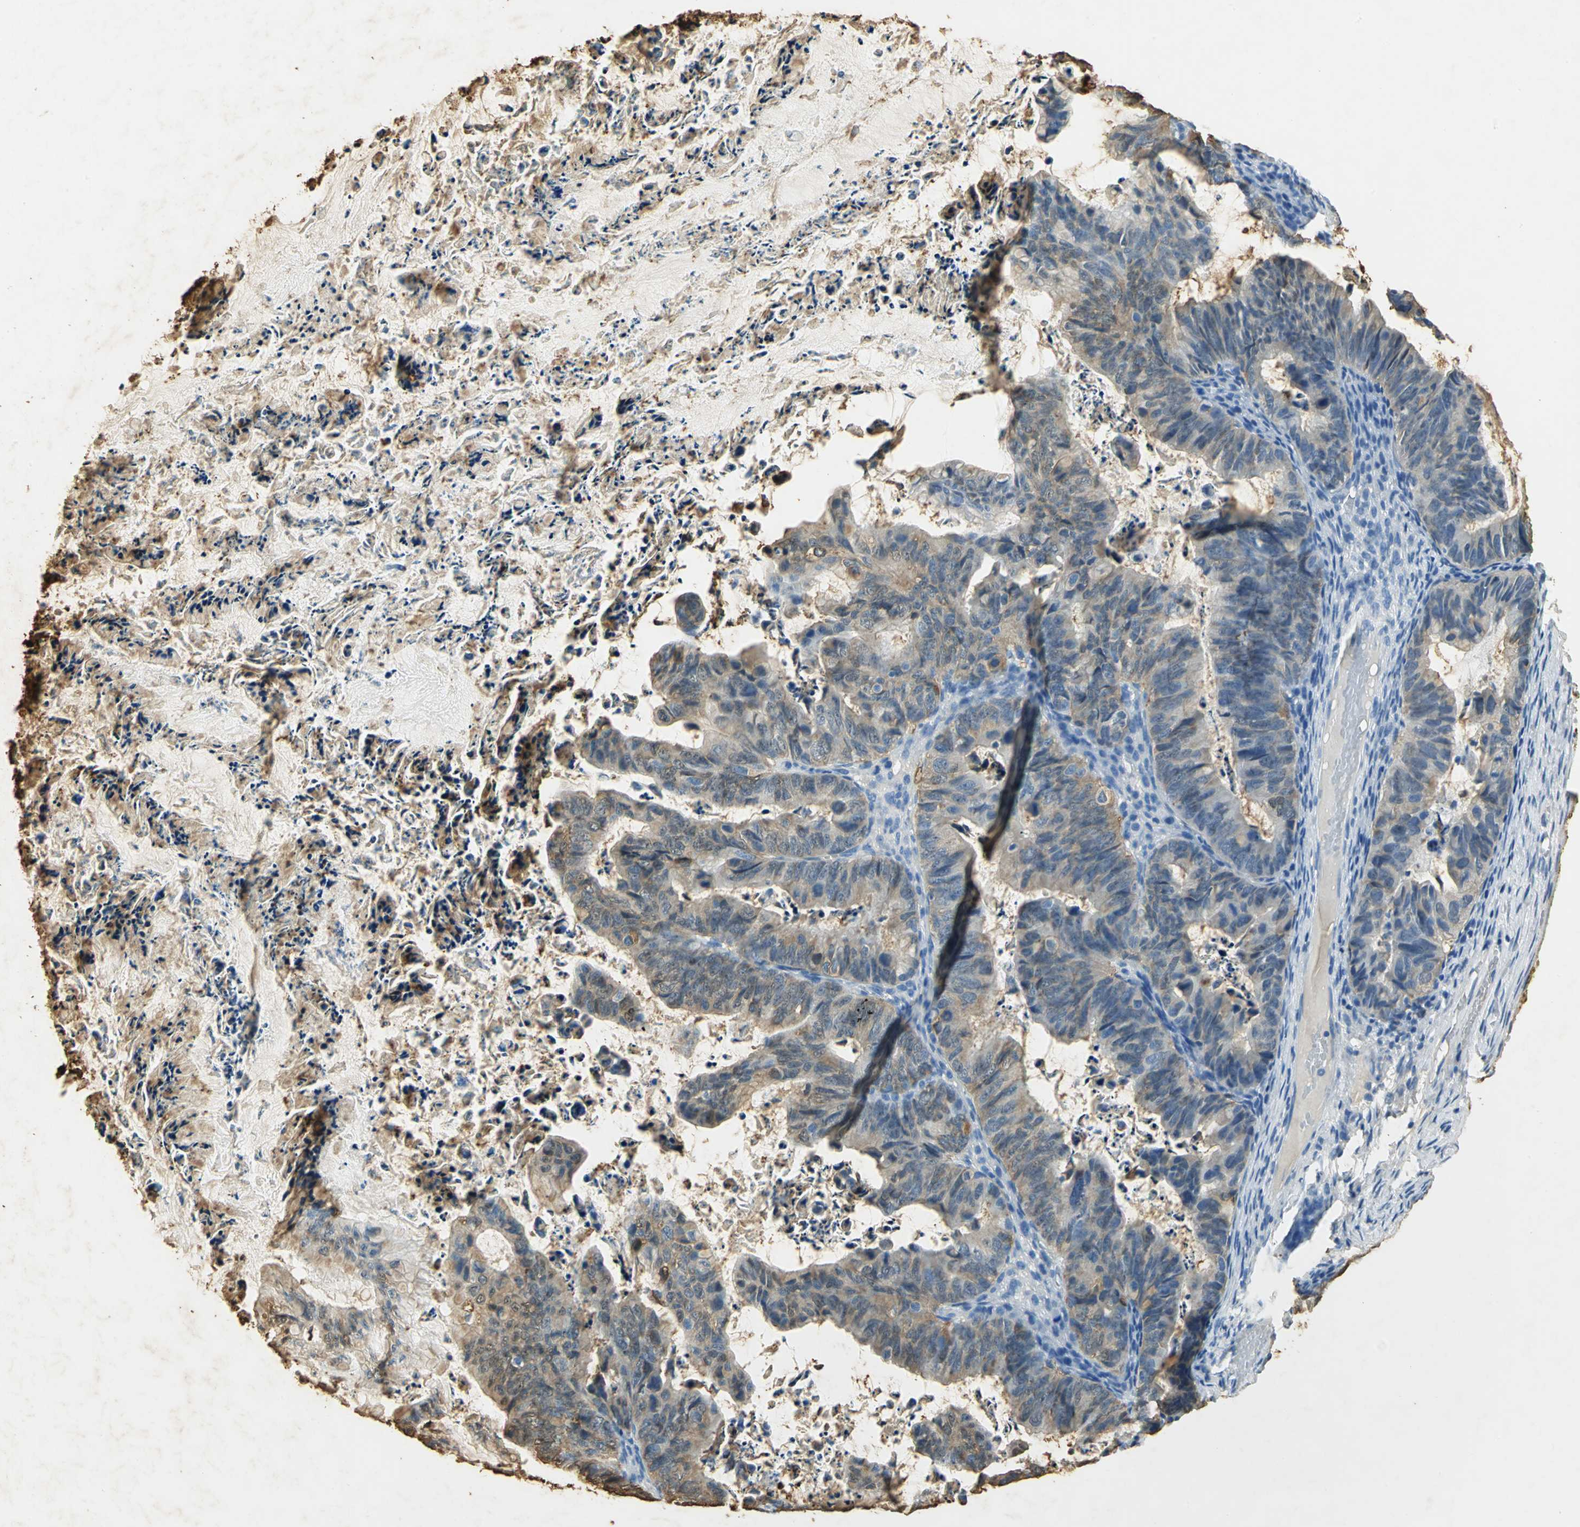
{"staining": {"intensity": "moderate", "quantity": ">75%", "location": "cytoplasmic/membranous"}, "tissue": "ovarian cancer", "cell_type": "Tumor cells", "image_type": "cancer", "snomed": [{"axis": "morphology", "description": "Cystadenocarcinoma, mucinous, NOS"}, {"axis": "topography", "description": "Ovary"}], "caption": "Immunohistochemistry (IHC) (DAB) staining of ovarian mucinous cystadenocarcinoma displays moderate cytoplasmic/membranous protein positivity in approximately >75% of tumor cells. The protein is stained brown, and the nuclei are stained in blue (DAB (3,3'-diaminobenzidine) IHC with brightfield microscopy, high magnification).", "gene": "ANXA4", "patient": {"sex": "female", "age": 36}}